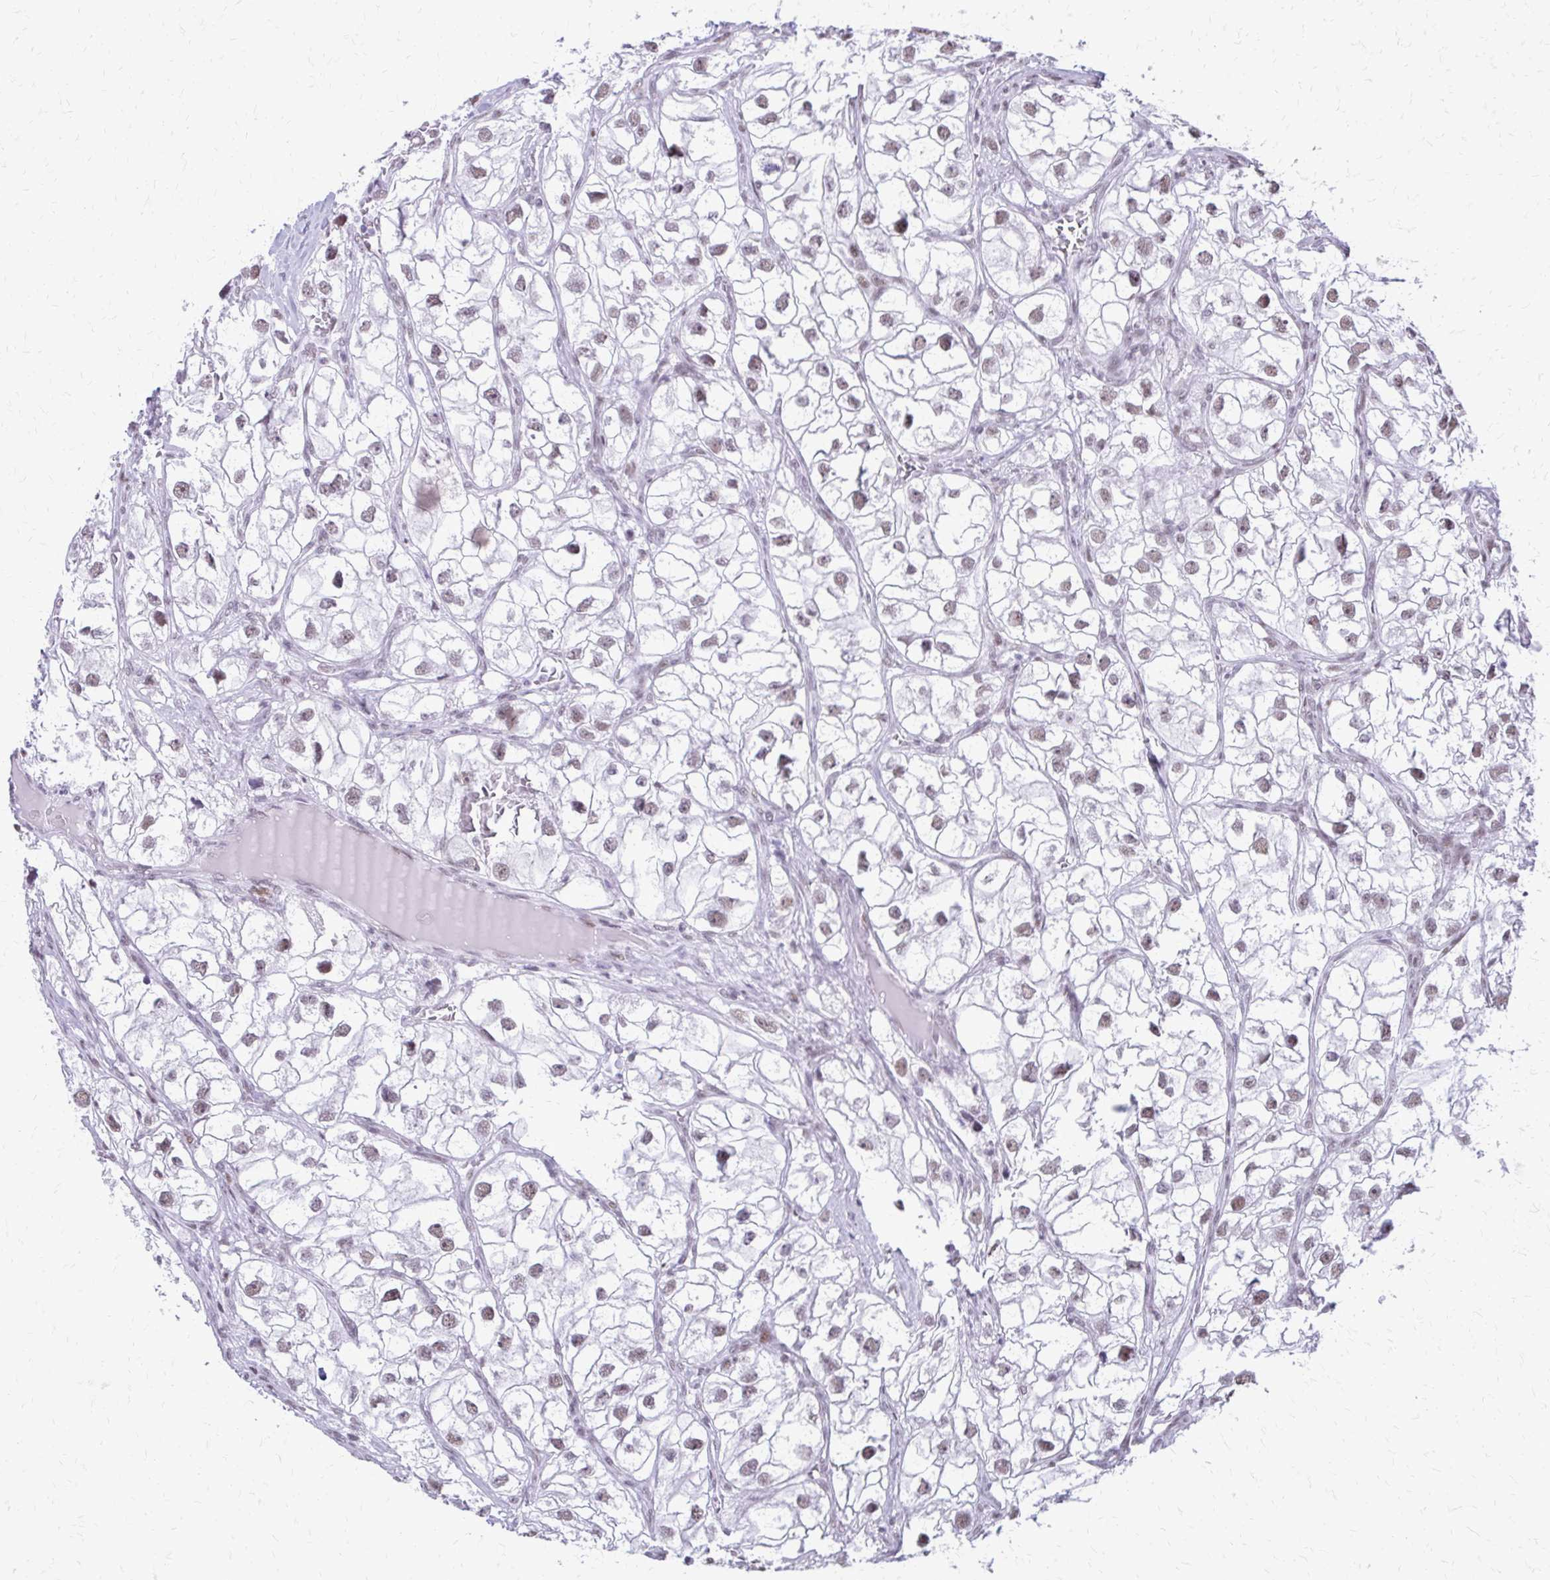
{"staining": {"intensity": "weak", "quantity": ">75%", "location": "nuclear"}, "tissue": "renal cancer", "cell_type": "Tumor cells", "image_type": "cancer", "snomed": [{"axis": "morphology", "description": "Adenocarcinoma, NOS"}, {"axis": "topography", "description": "Kidney"}], "caption": "Adenocarcinoma (renal) stained for a protein reveals weak nuclear positivity in tumor cells.", "gene": "SS18", "patient": {"sex": "male", "age": 59}}